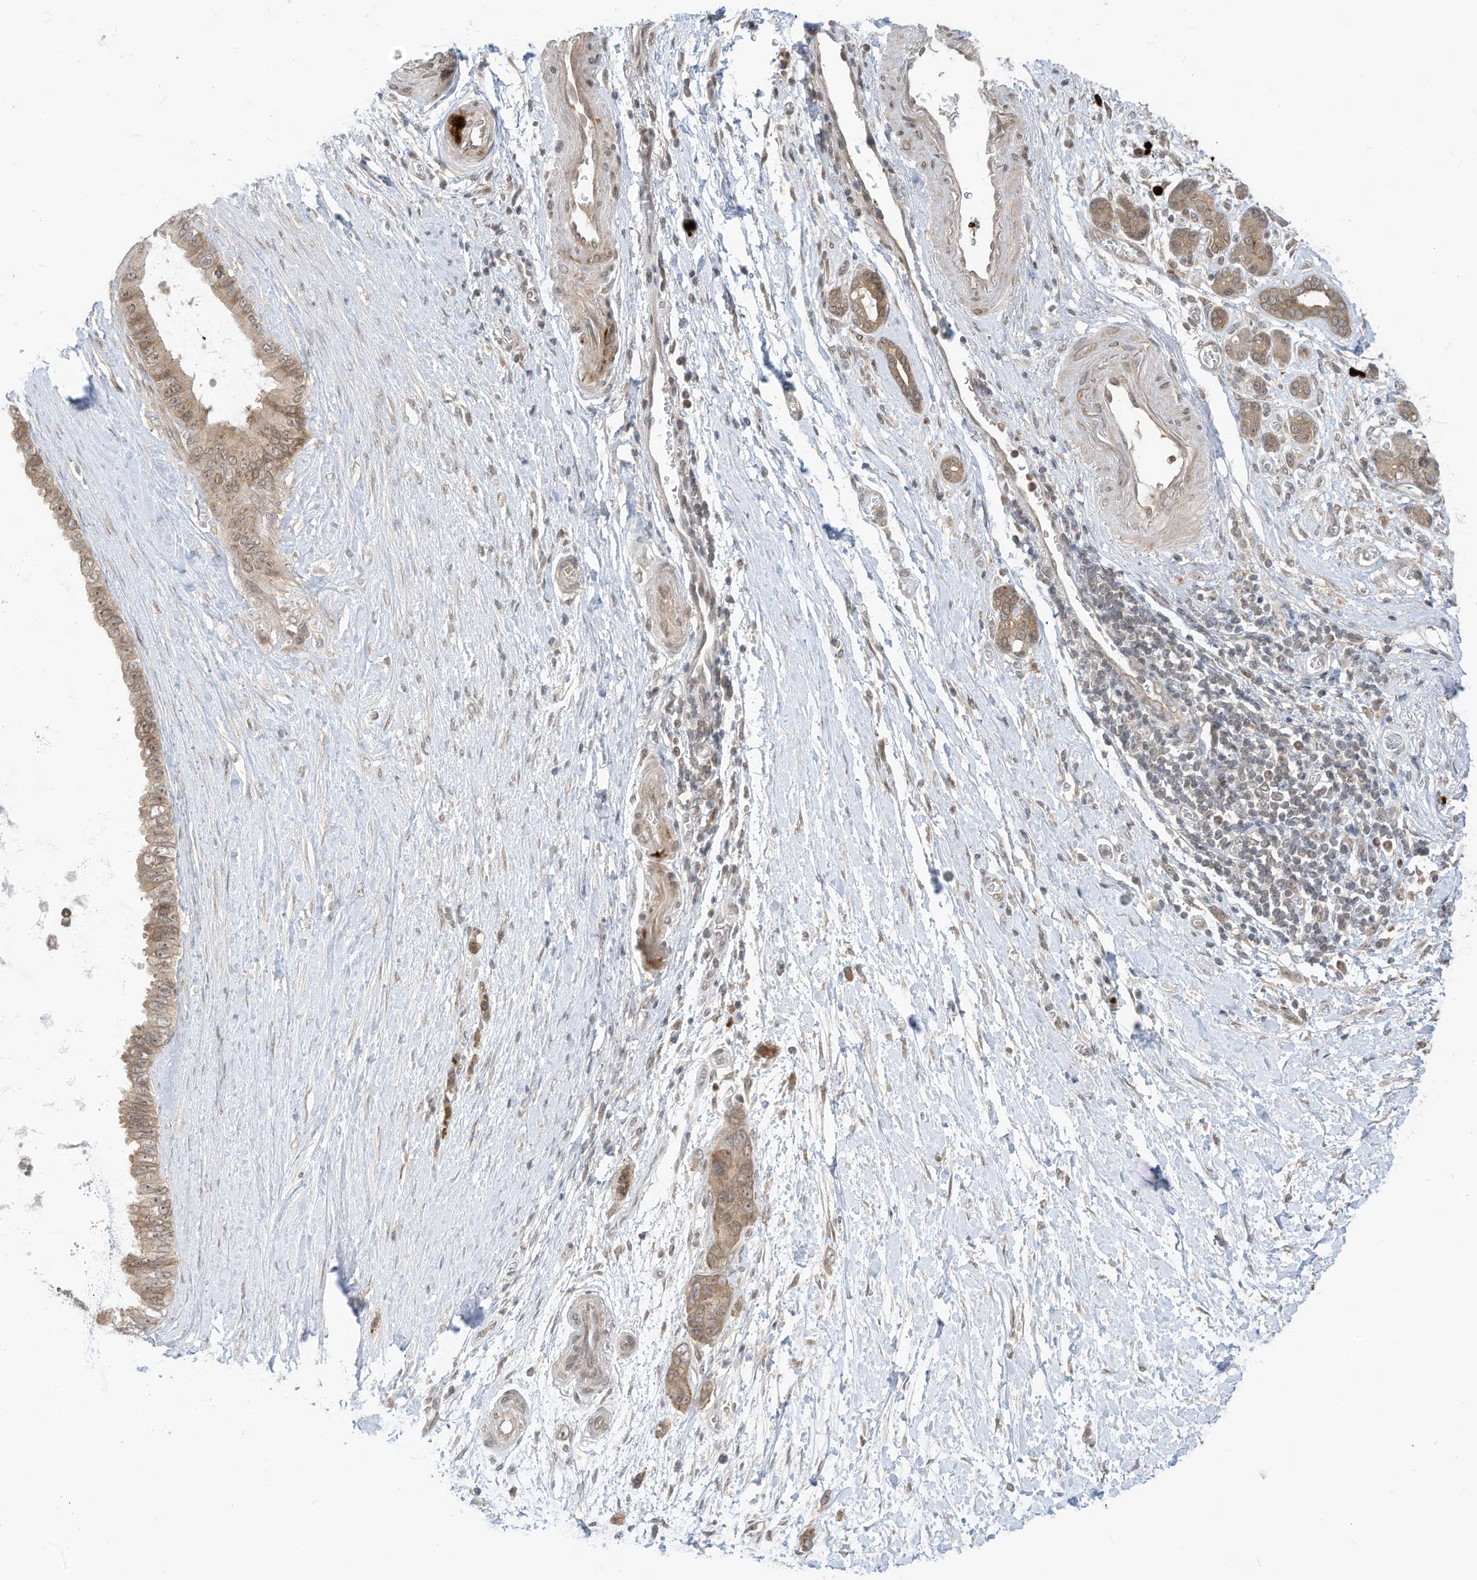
{"staining": {"intensity": "weak", "quantity": ">75%", "location": "cytoplasmic/membranous,nuclear"}, "tissue": "pancreatic cancer", "cell_type": "Tumor cells", "image_type": "cancer", "snomed": [{"axis": "morphology", "description": "Adenocarcinoma, NOS"}, {"axis": "topography", "description": "Pancreas"}], "caption": "Weak cytoplasmic/membranous and nuclear expression is seen in approximately >75% of tumor cells in pancreatic cancer.", "gene": "CNKSR1", "patient": {"sex": "female", "age": 72}}